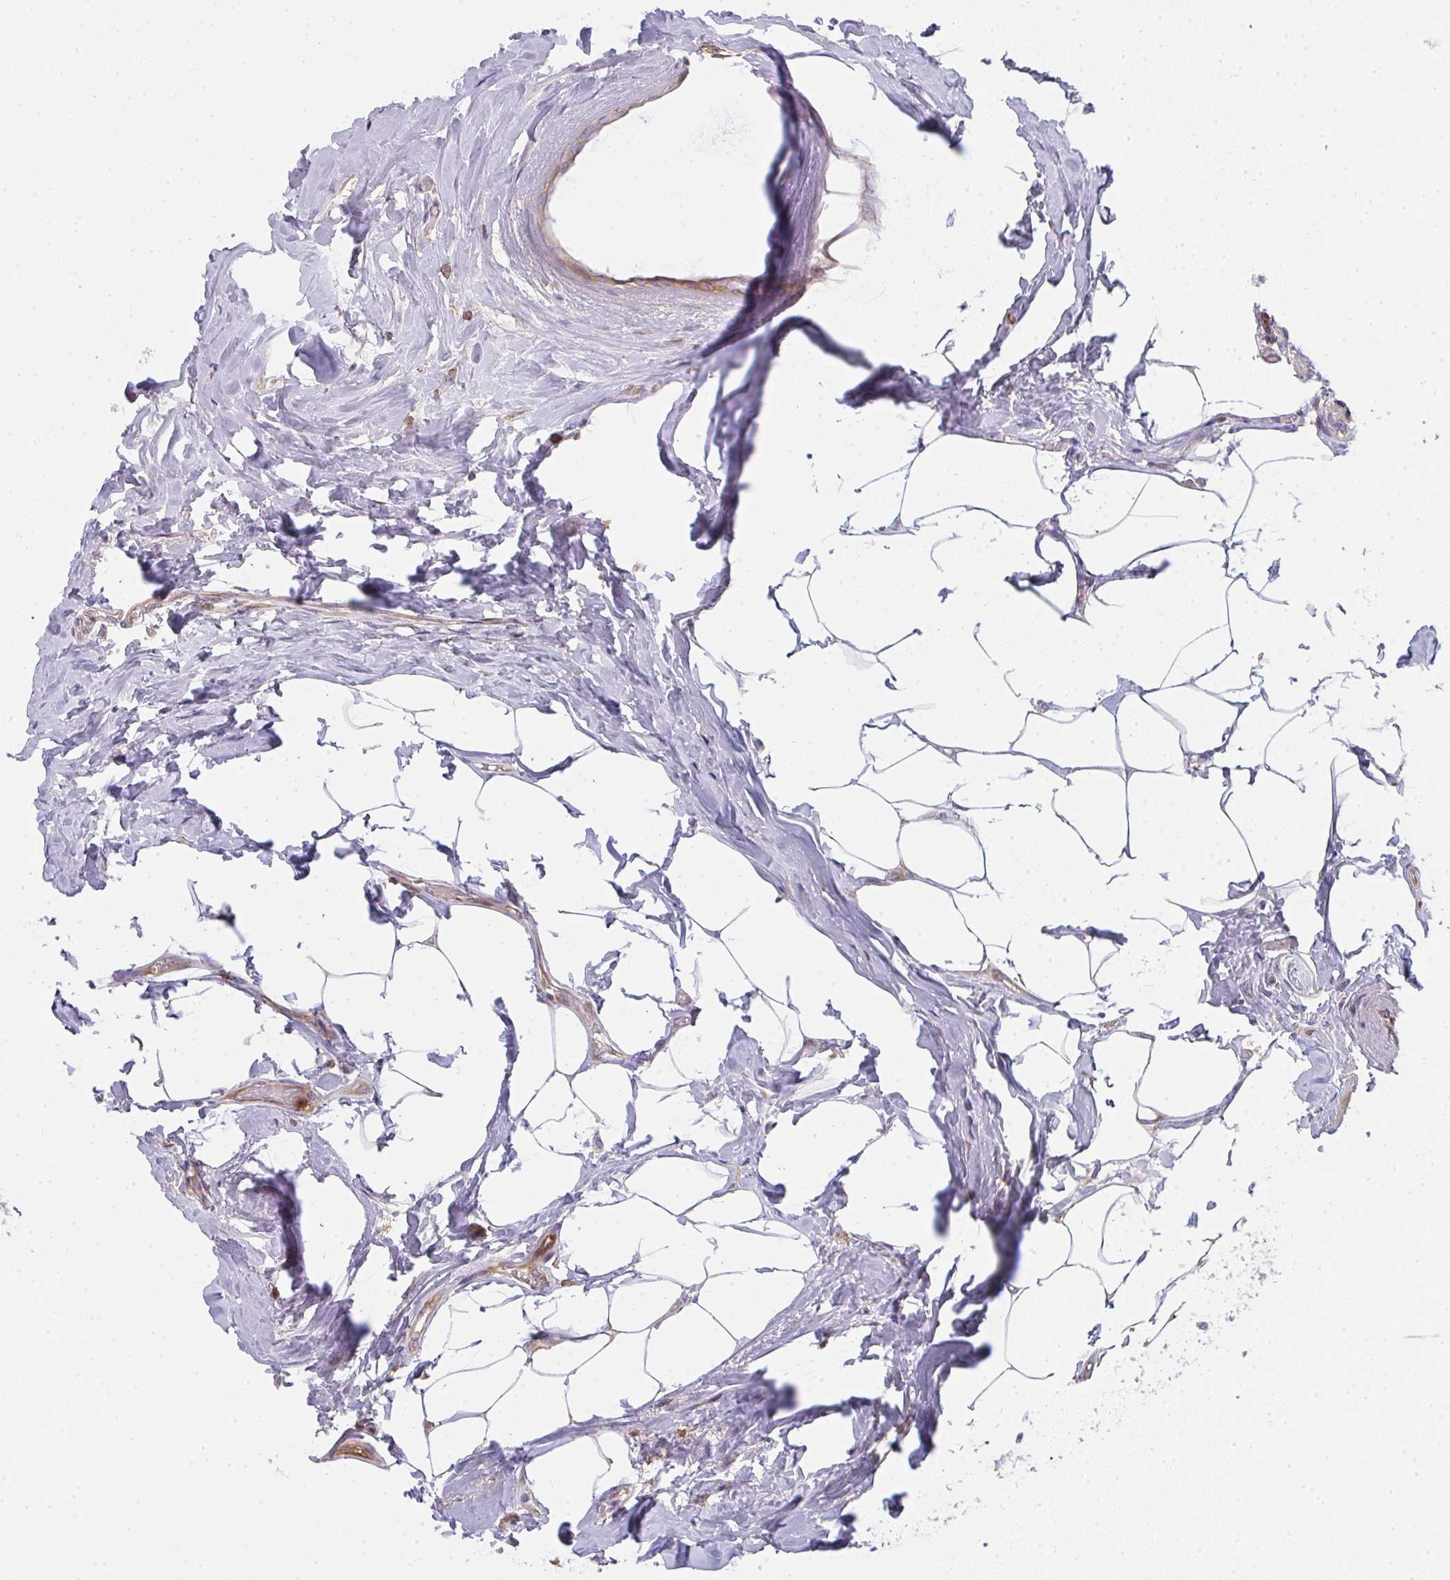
{"staining": {"intensity": "negative", "quantity": "none", "location": "none"}, "tissue": "breast cancer", "cell_type": "Tumor cells", "image_type": "cancer", "snomed": [{"axis": "morphology", "description": "Intraductal carcinoma, in situ"}, {"axis": "morphology", "description": "Duct carcinoma"}, {"axis": "morphology", "description": "Lobular carcinoma, in situ"}, {"axis": "topography", "description": "Breast"}], "caption": "Protein analysis of breast cancer (lobular carcinoma in situ) exhibits no significant staining in tumor cells.", "gene": "CSF3R", "patient": {"sex": "female", "age": 44}}